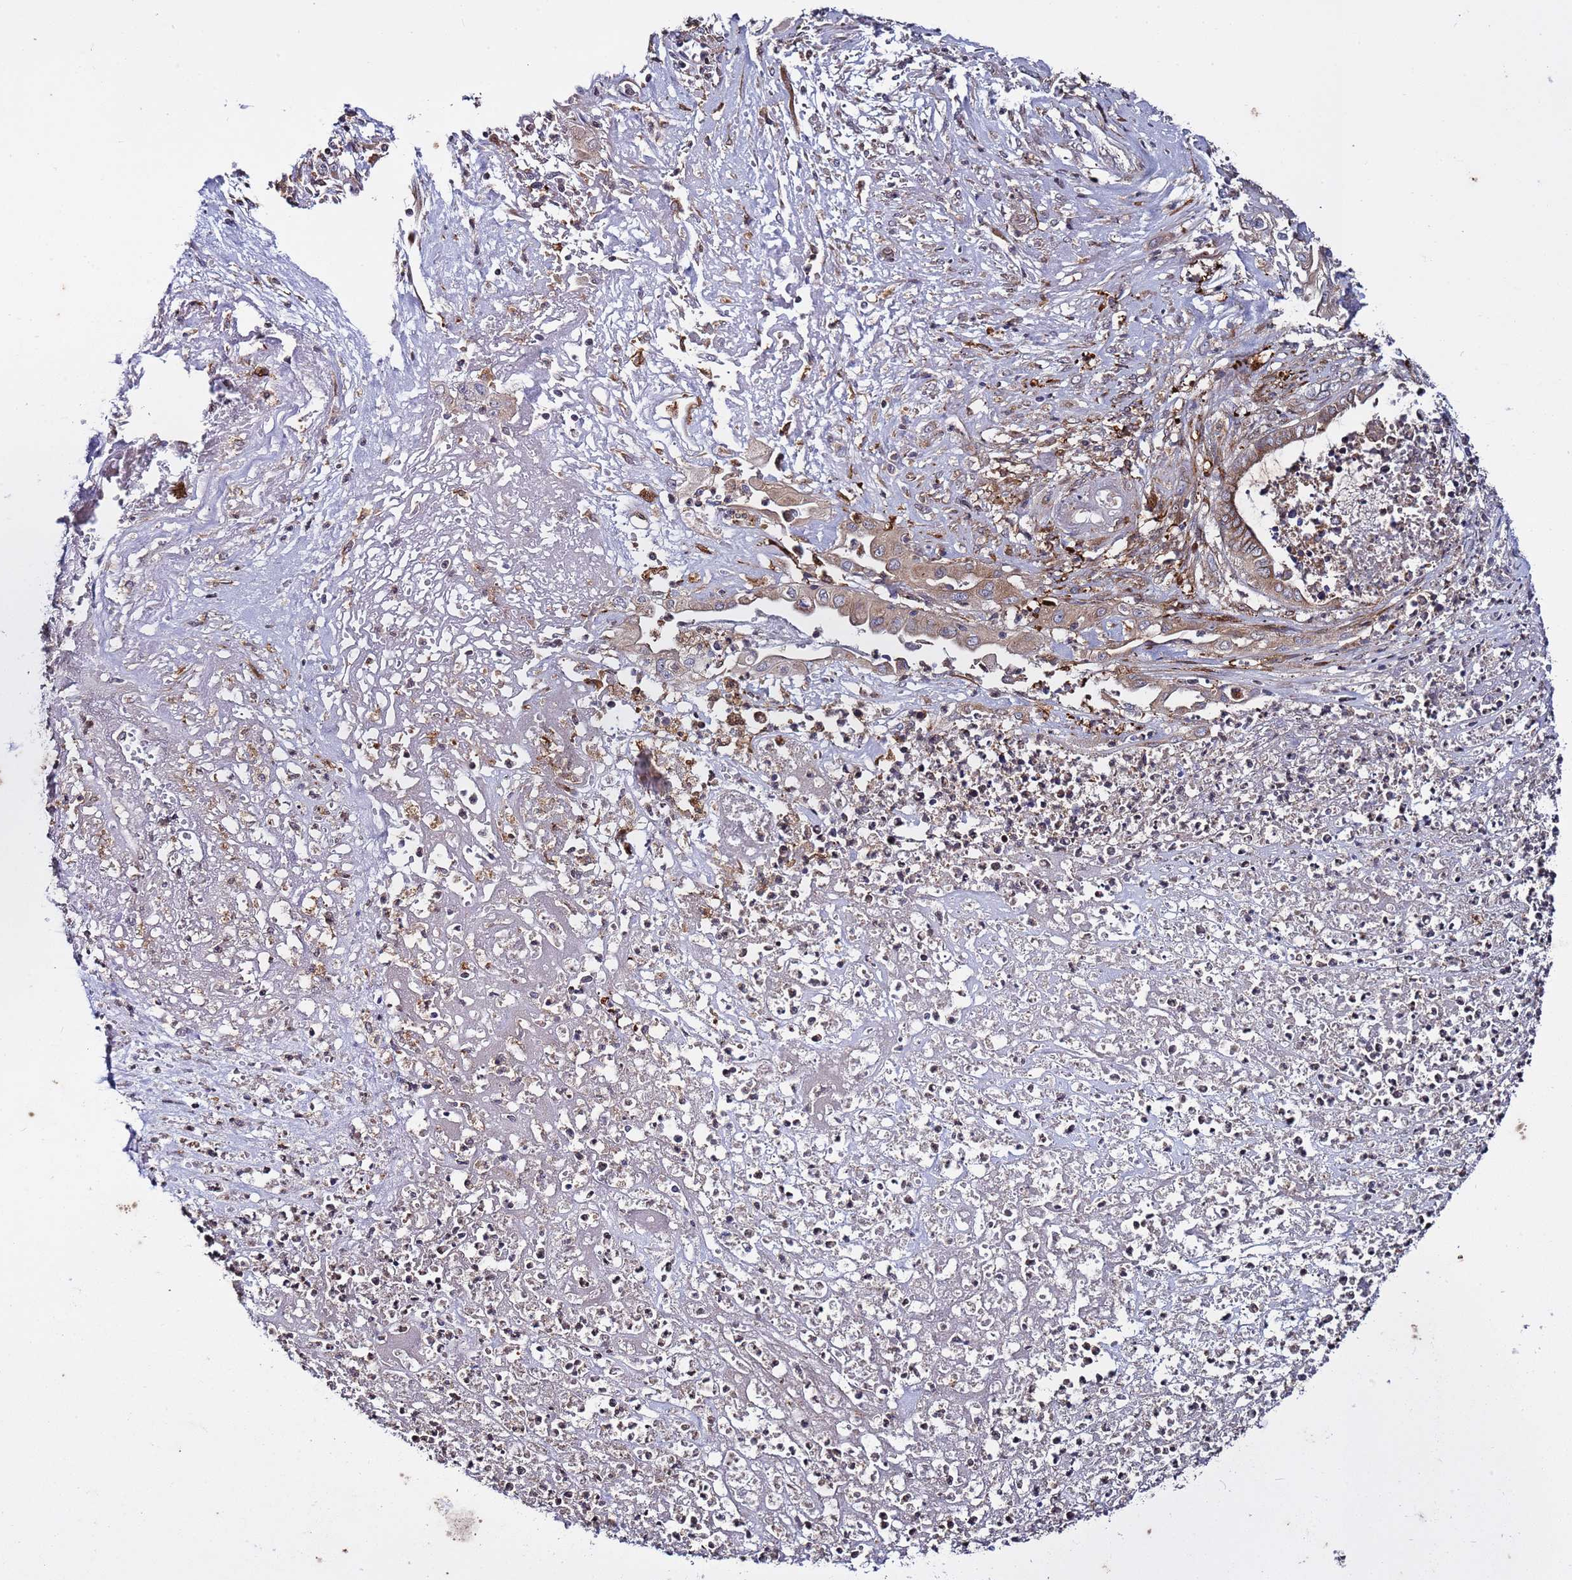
{"staining": {"intensity": "moderate", "quantity": ">75%", "location": "cytoplasmic/membranous"}, "tissue": "endometrial cancer", "cell_type": "Tumor cells", "image_type": "cancer", "snomed": [{"axis": "morphology", "description": "Adenocarcinoma, NOS"}, {"axis": "topography", "description": "Uterus"}, {"axis": "topography", "description": "Endometrium"}], "caption": "Endometrial cancer was stained to show a protein in brown. There is medium levels of moderate cytoplasmic/membranous positivity in approximately >75% of tumor cells.", "gene": "TMEM176B", "patient": {"sex": "female", "age": 70}}